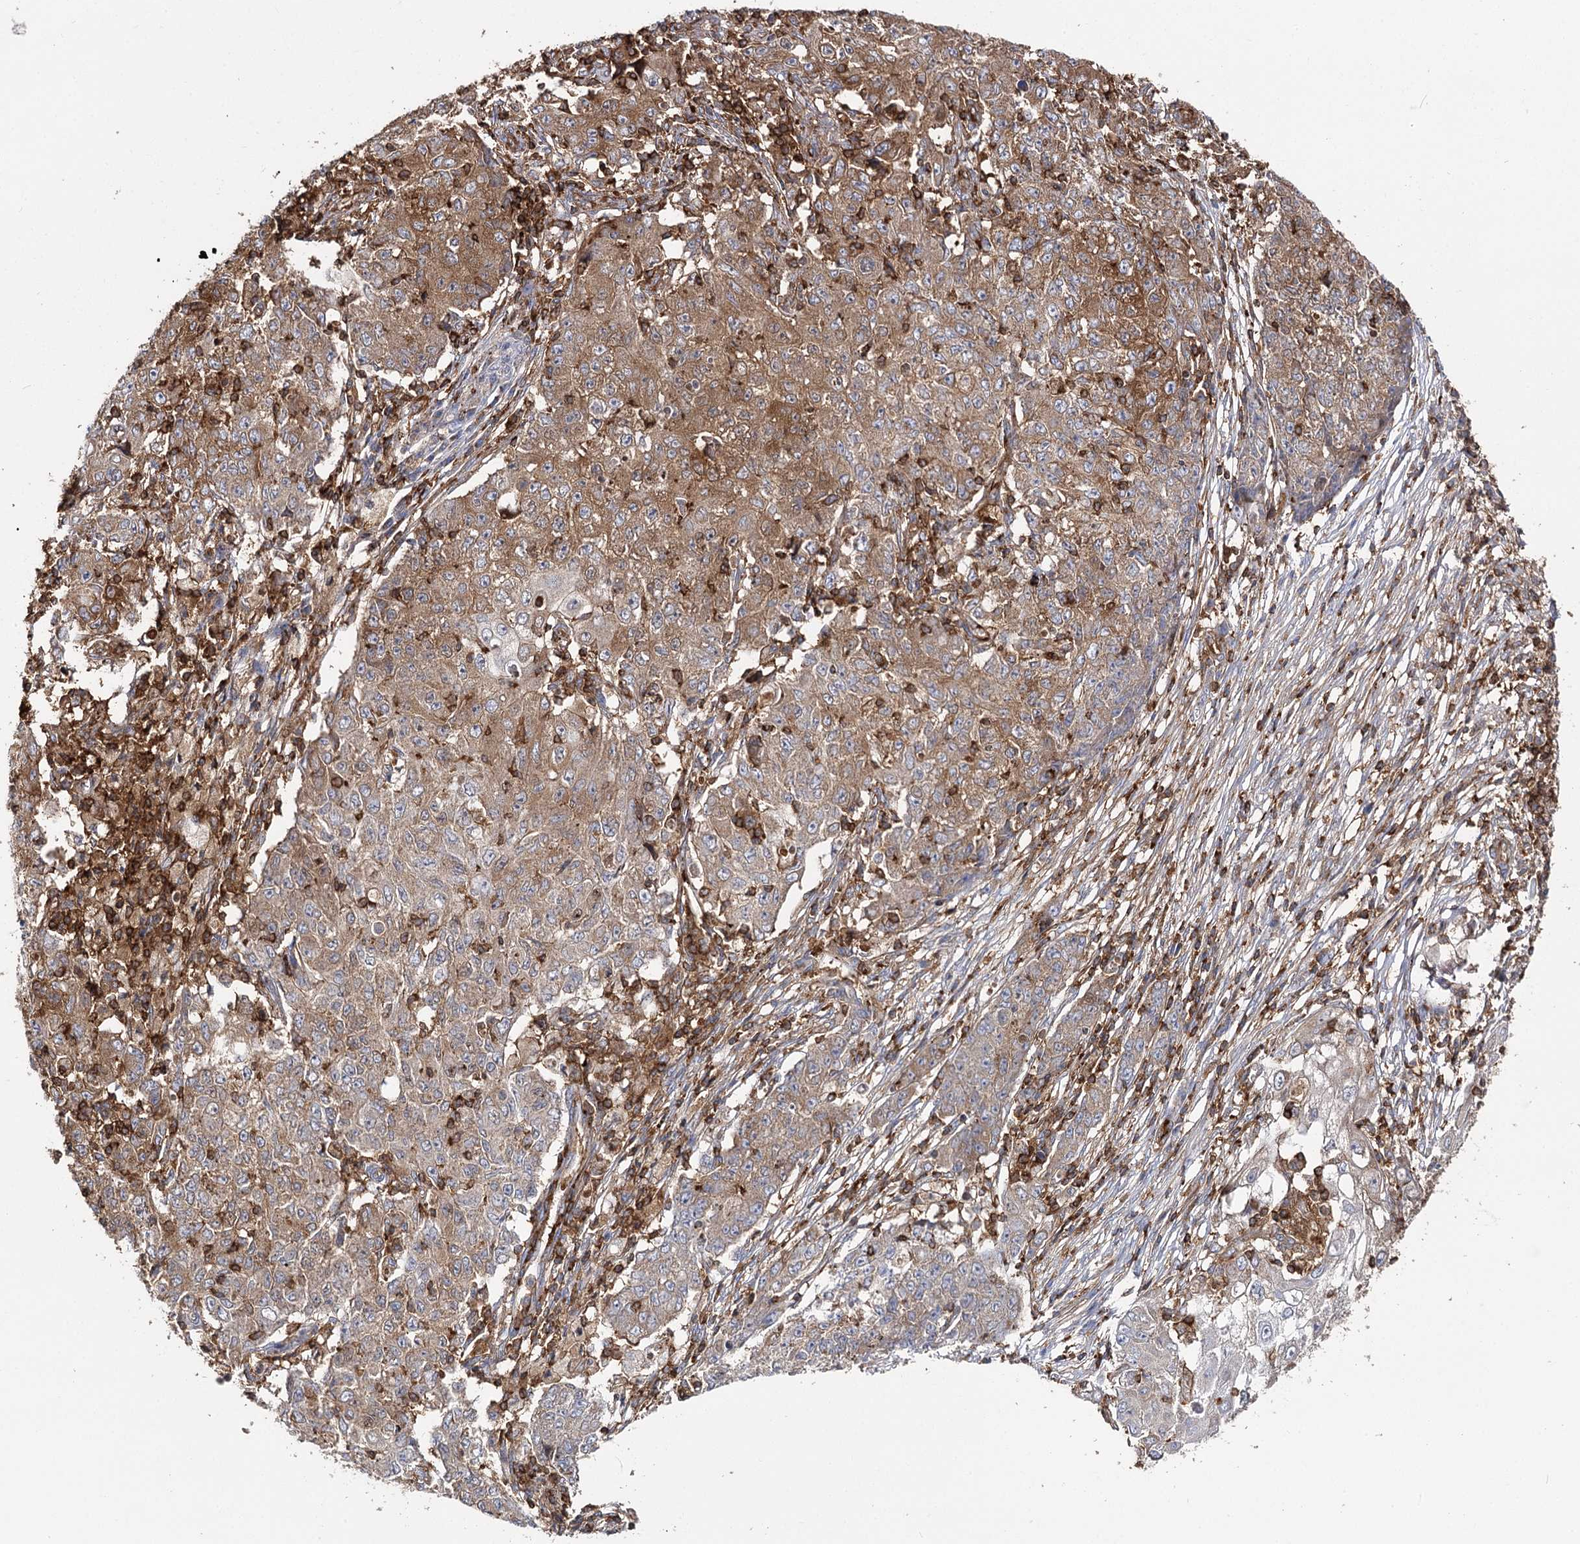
{"staining": {"intensity": "moderate", "quantity": "25%-75%", "location": "cytoplasmic/membranous"}, "tissue": "ovarian cancer", "cell_type": "Tumor cells", "image_type": "cancer", "snomed": [{"axis": "morphology", "description": "Carcinoma, endometroid"}, {"axis": "topography", "description": "Ovary"}], "caption": "Ovarian endometroid carcinoma stained with a protein marker demonstrates moderate staining in tumor cells.", "gene": "SEC24B", "patient": {"sex": "female", "age": 42}}